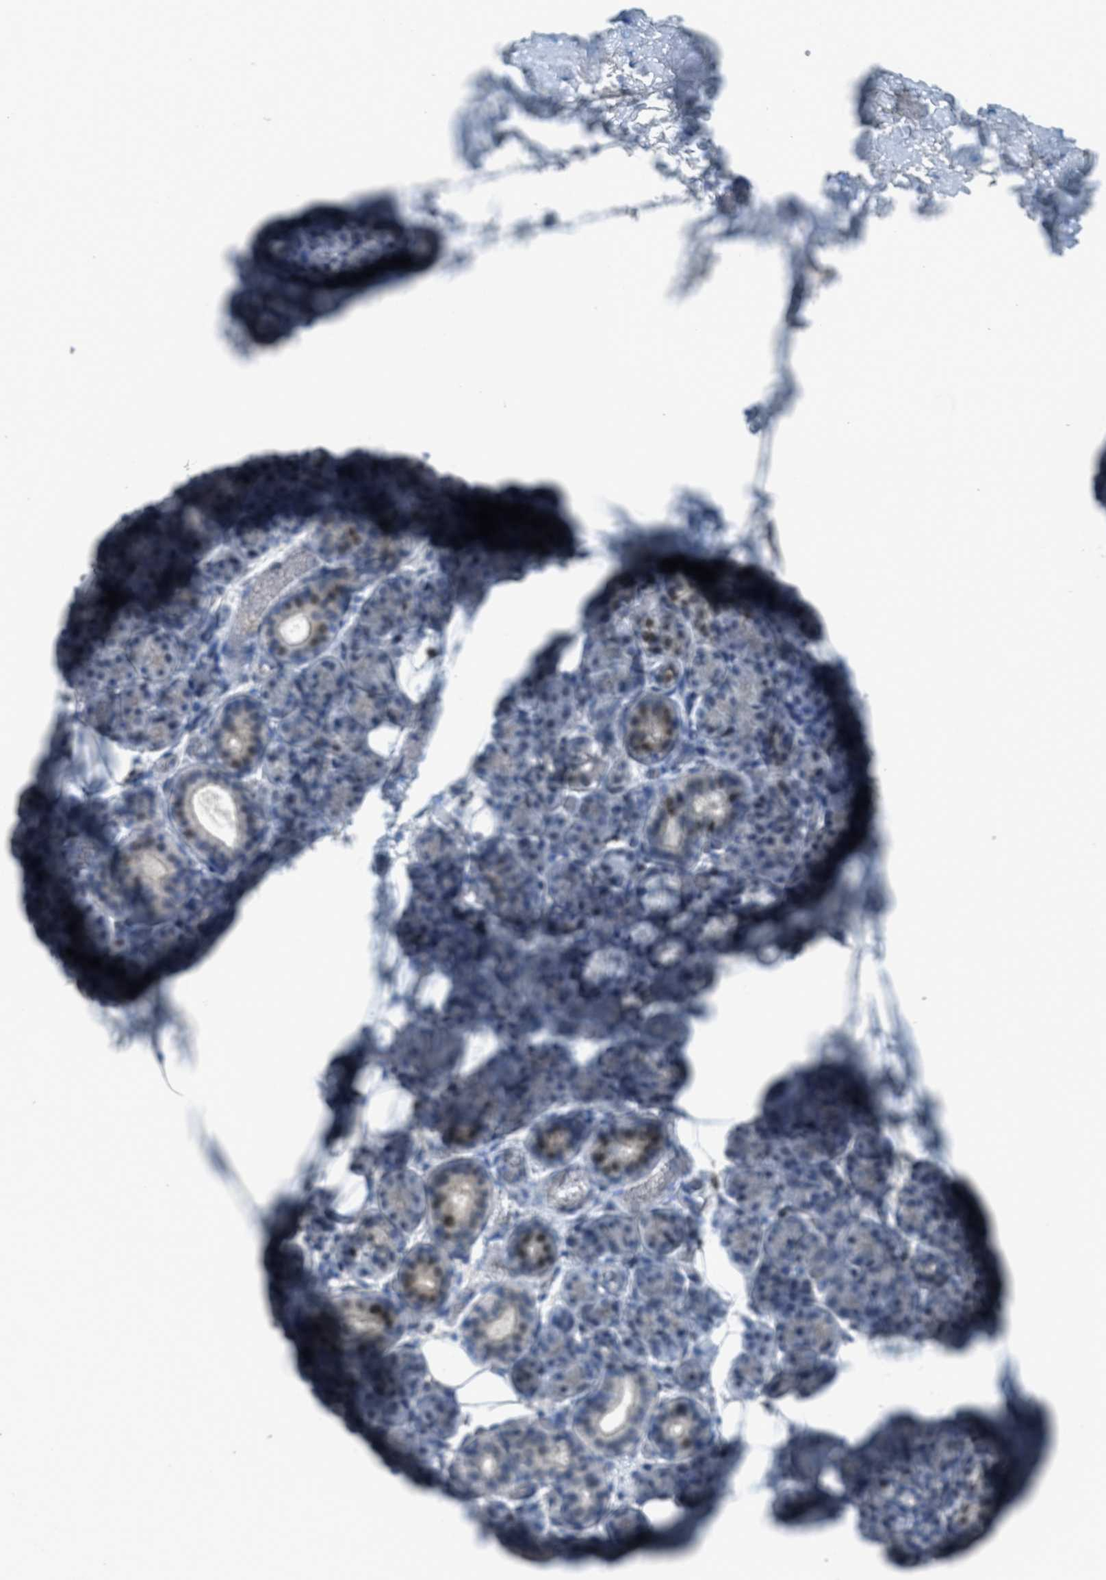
{"staining": {"intensity": "weak", "quantity": "<25%", "location": "nuclear"}, "tissue": "salivary gland", "cell_type": "Glandular cells", "image_type": "normal", "snomed": [{"axis": "morphology", "description": "Normal tissue, NOS"}, {"axis": "topography", "description": "Salivary gland"}], "caption": "DAB immunohistochemical staining of normal human salivary gland exhibits no significant expression in glandular cells. The staining is performed using DAB (3,3'-diaminobenzidine) brown chromogen with nuclei counter-stained in using hematoxylin.", "gene": "TTC13", "patient": {"sex": "male", "age": 63}}